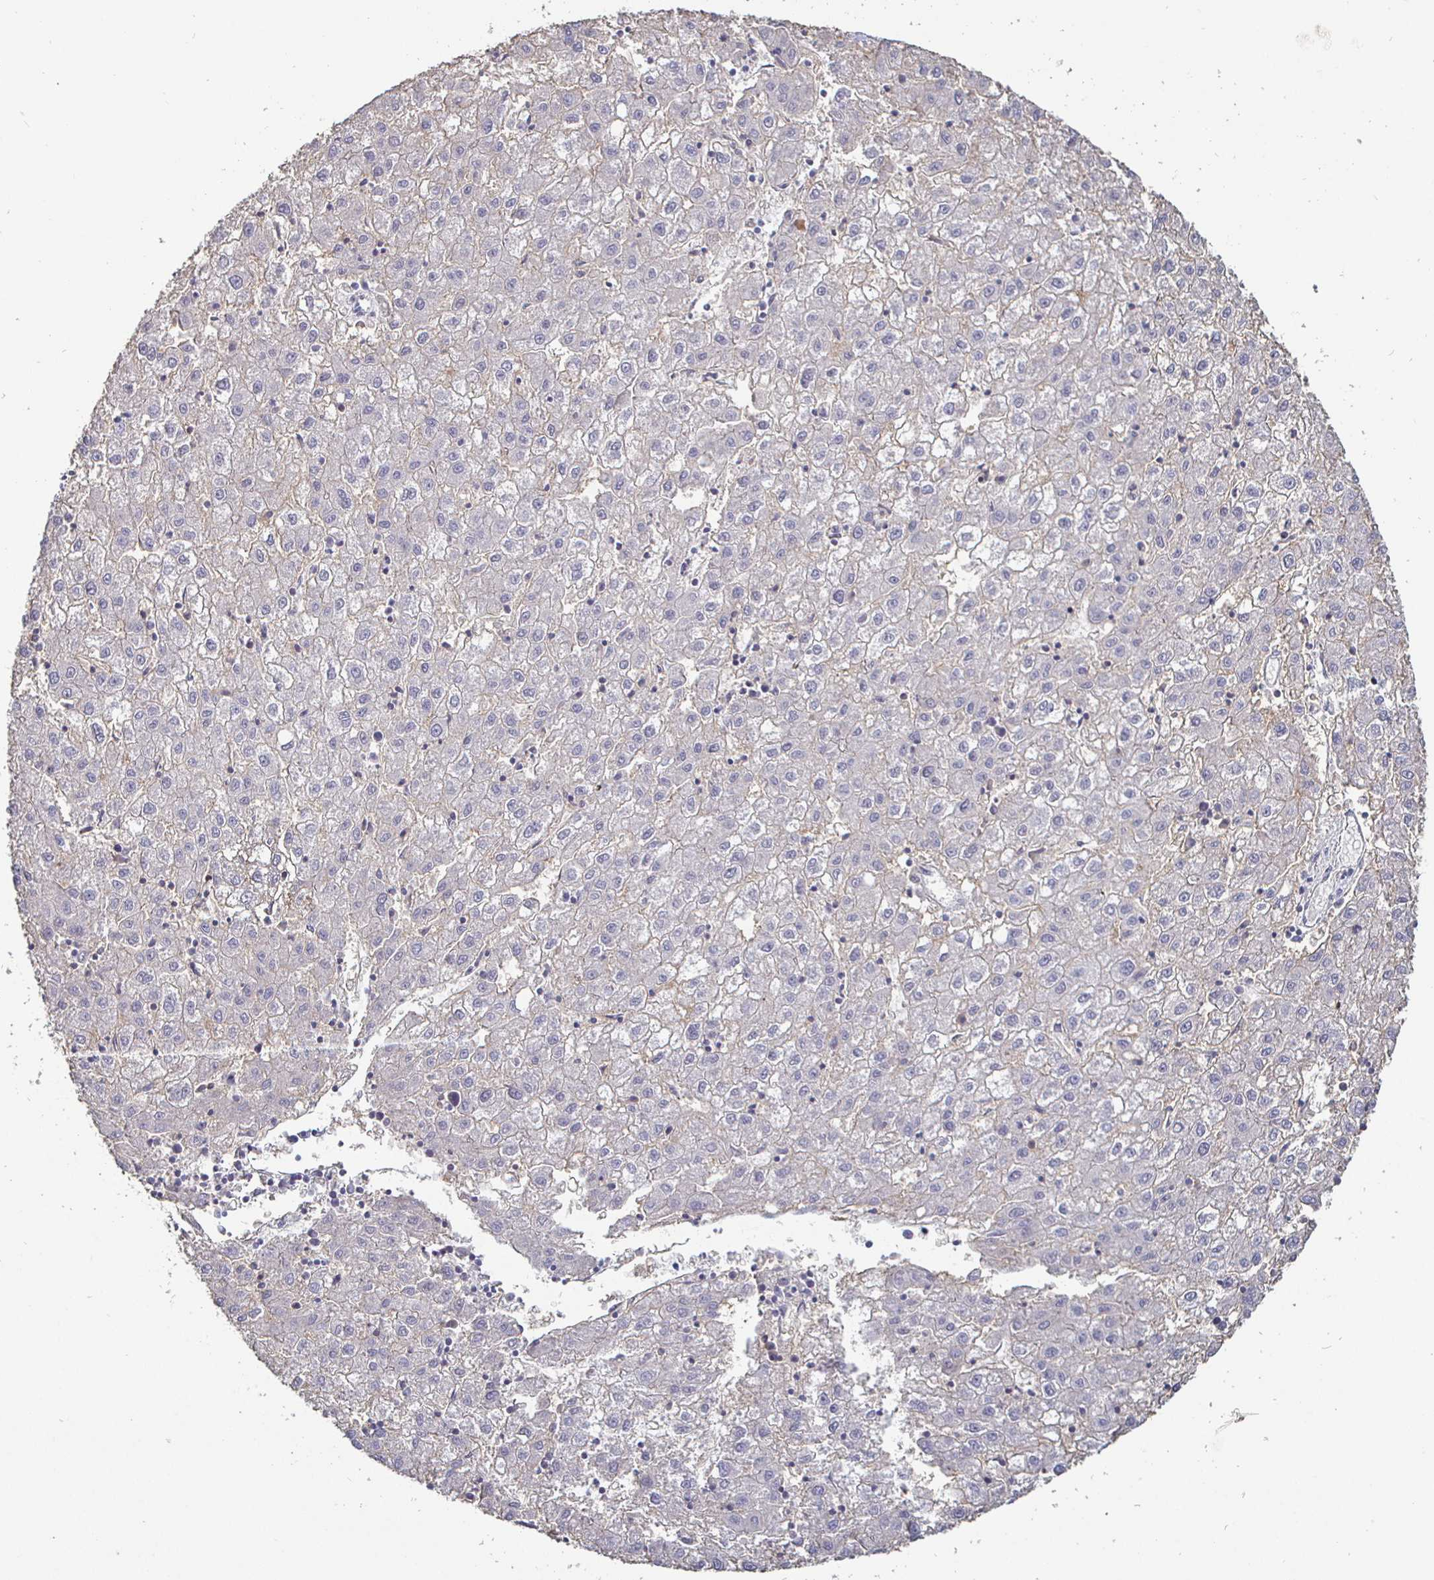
{"staining": {"intensity": "negative", "quantity": "none", "location": "none"}, "tissue": "liver cancer", "cell_type": "Tumor cells", "image_type": "cancer", "snomed": [{"axis": "morphology", "description": "Carcinoma, Hepatocellular, NOS"}, {"axis": "topography", "description": "Liver"}], "caption": "The immunohistochemistry histopathology image has no significant positivity in tumor cells of hepatocellular carcinoma (liver) tissue.", "gene": "ENPP1", "patient": {"sex": "male", "age": 72}}